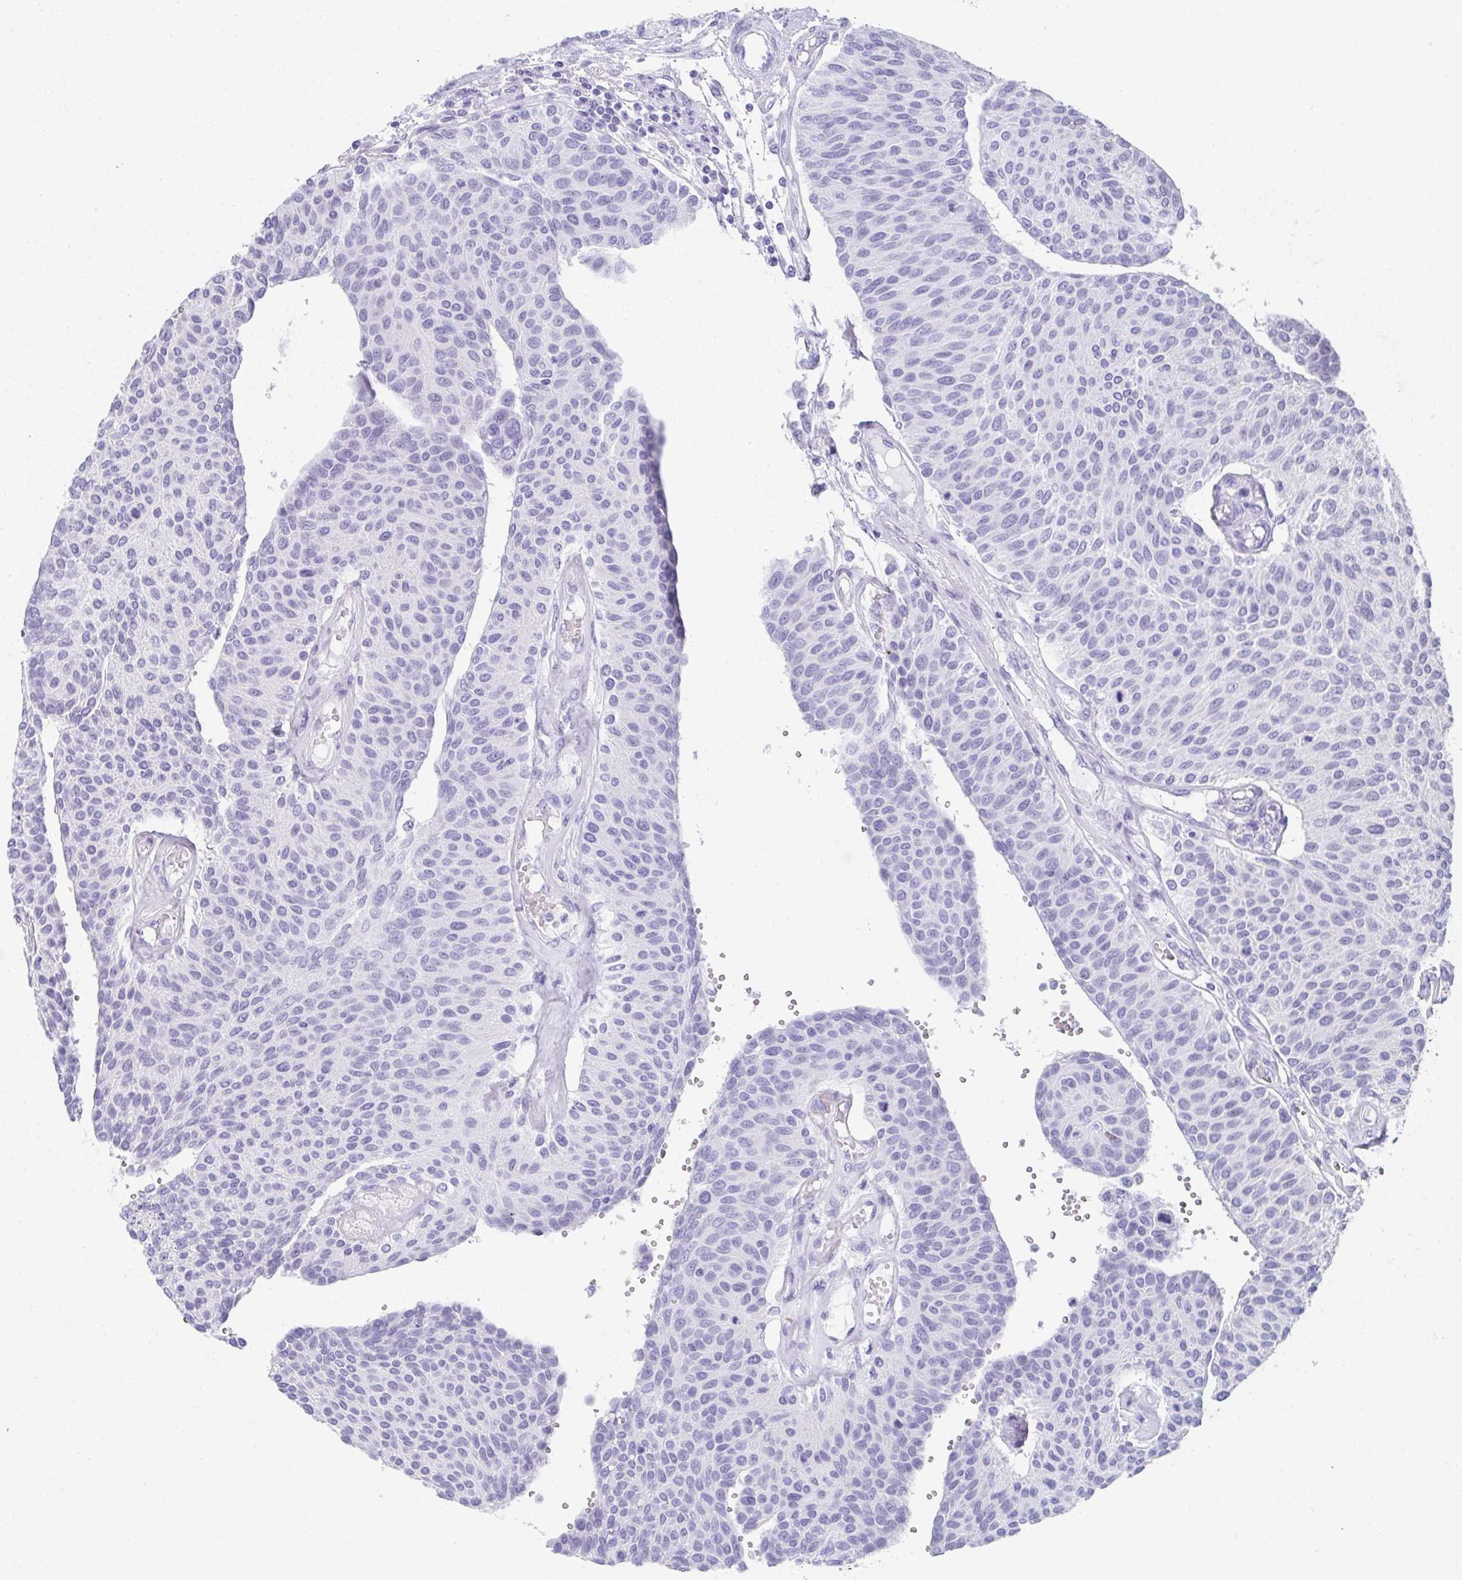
{"staining": {"intensity": "negative", "quantity": "none", "location": "none"}, "tissue": "urothelial cancer", "cell_type": "Tumor cells", "image_type": "cancer", "snomed": [{"axis": "morphology", "description": "Urothelial carcinoma, NOS"}, {"axis": "topography", "description": "Urinary bladder"}], "caption": "Immunohistochemistry (IHC) of human transitional cell carcinoma demonstrates no staining in tumor cells. (DAB IHC with hematoxylin counter stain).", "gene": "SYCP1", "patient": {"sex": "male", "age": 55}}